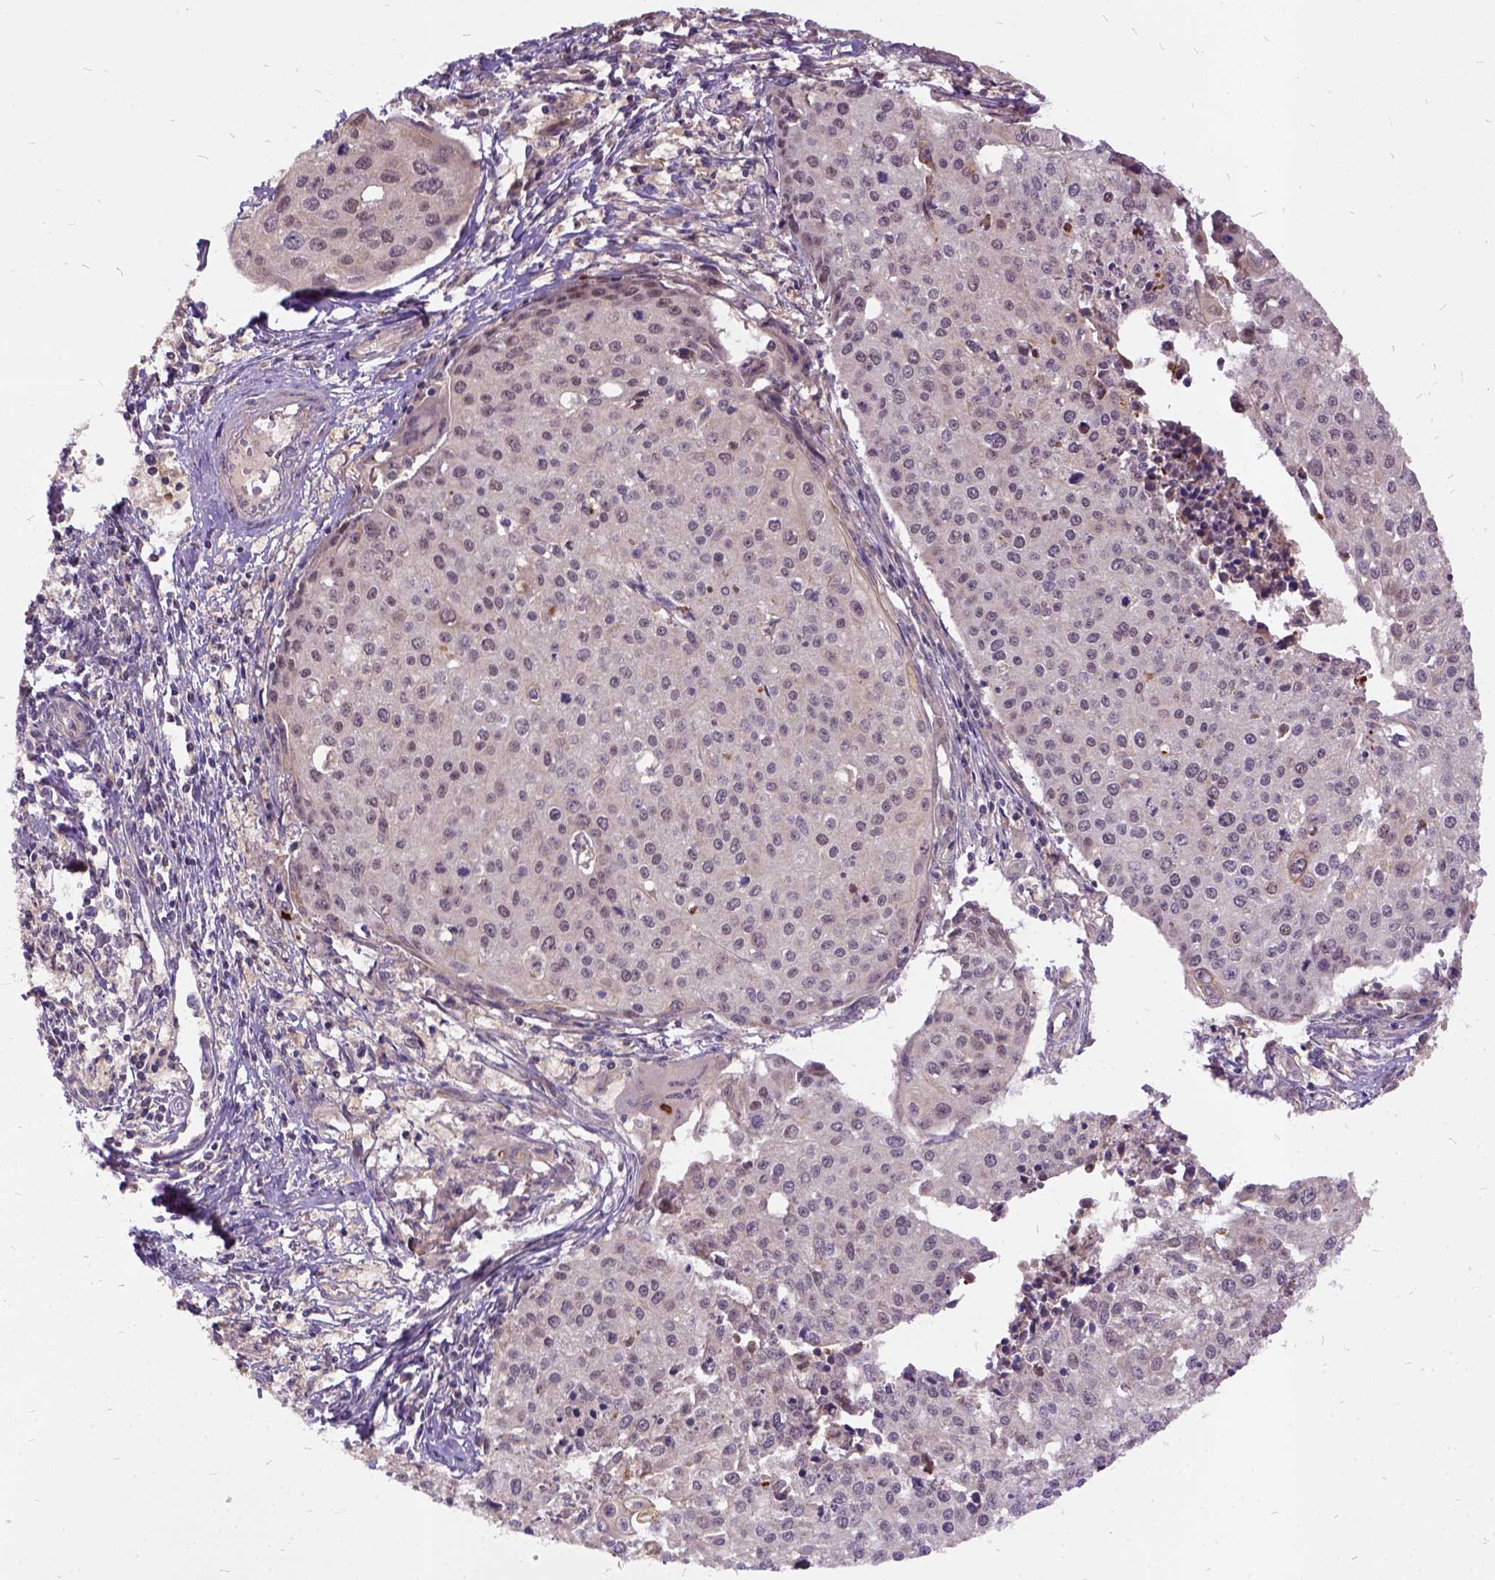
{"staining": {"intensity": "negative", "quantity": "none", "location": "none"}, "tissue": "cervical cancer", "cell_type": "Tumor cells", "image_type": "cancer", "snomed": [{"axis": "morphology", "description": "Squamous cell carcinoma, NOS"}, {"axis": "topography", "description": "Cervix"}], "caption": "IHC photomicrograph of neoplastic tissue: squamous cell carcinoma (cervical) stained with DAB (3,3'-diaminobenzidine) exhibits no significant protein staining in tumor cells.", "gene": "ILRUN", "patient": {"sex": "female", "age": 38}}